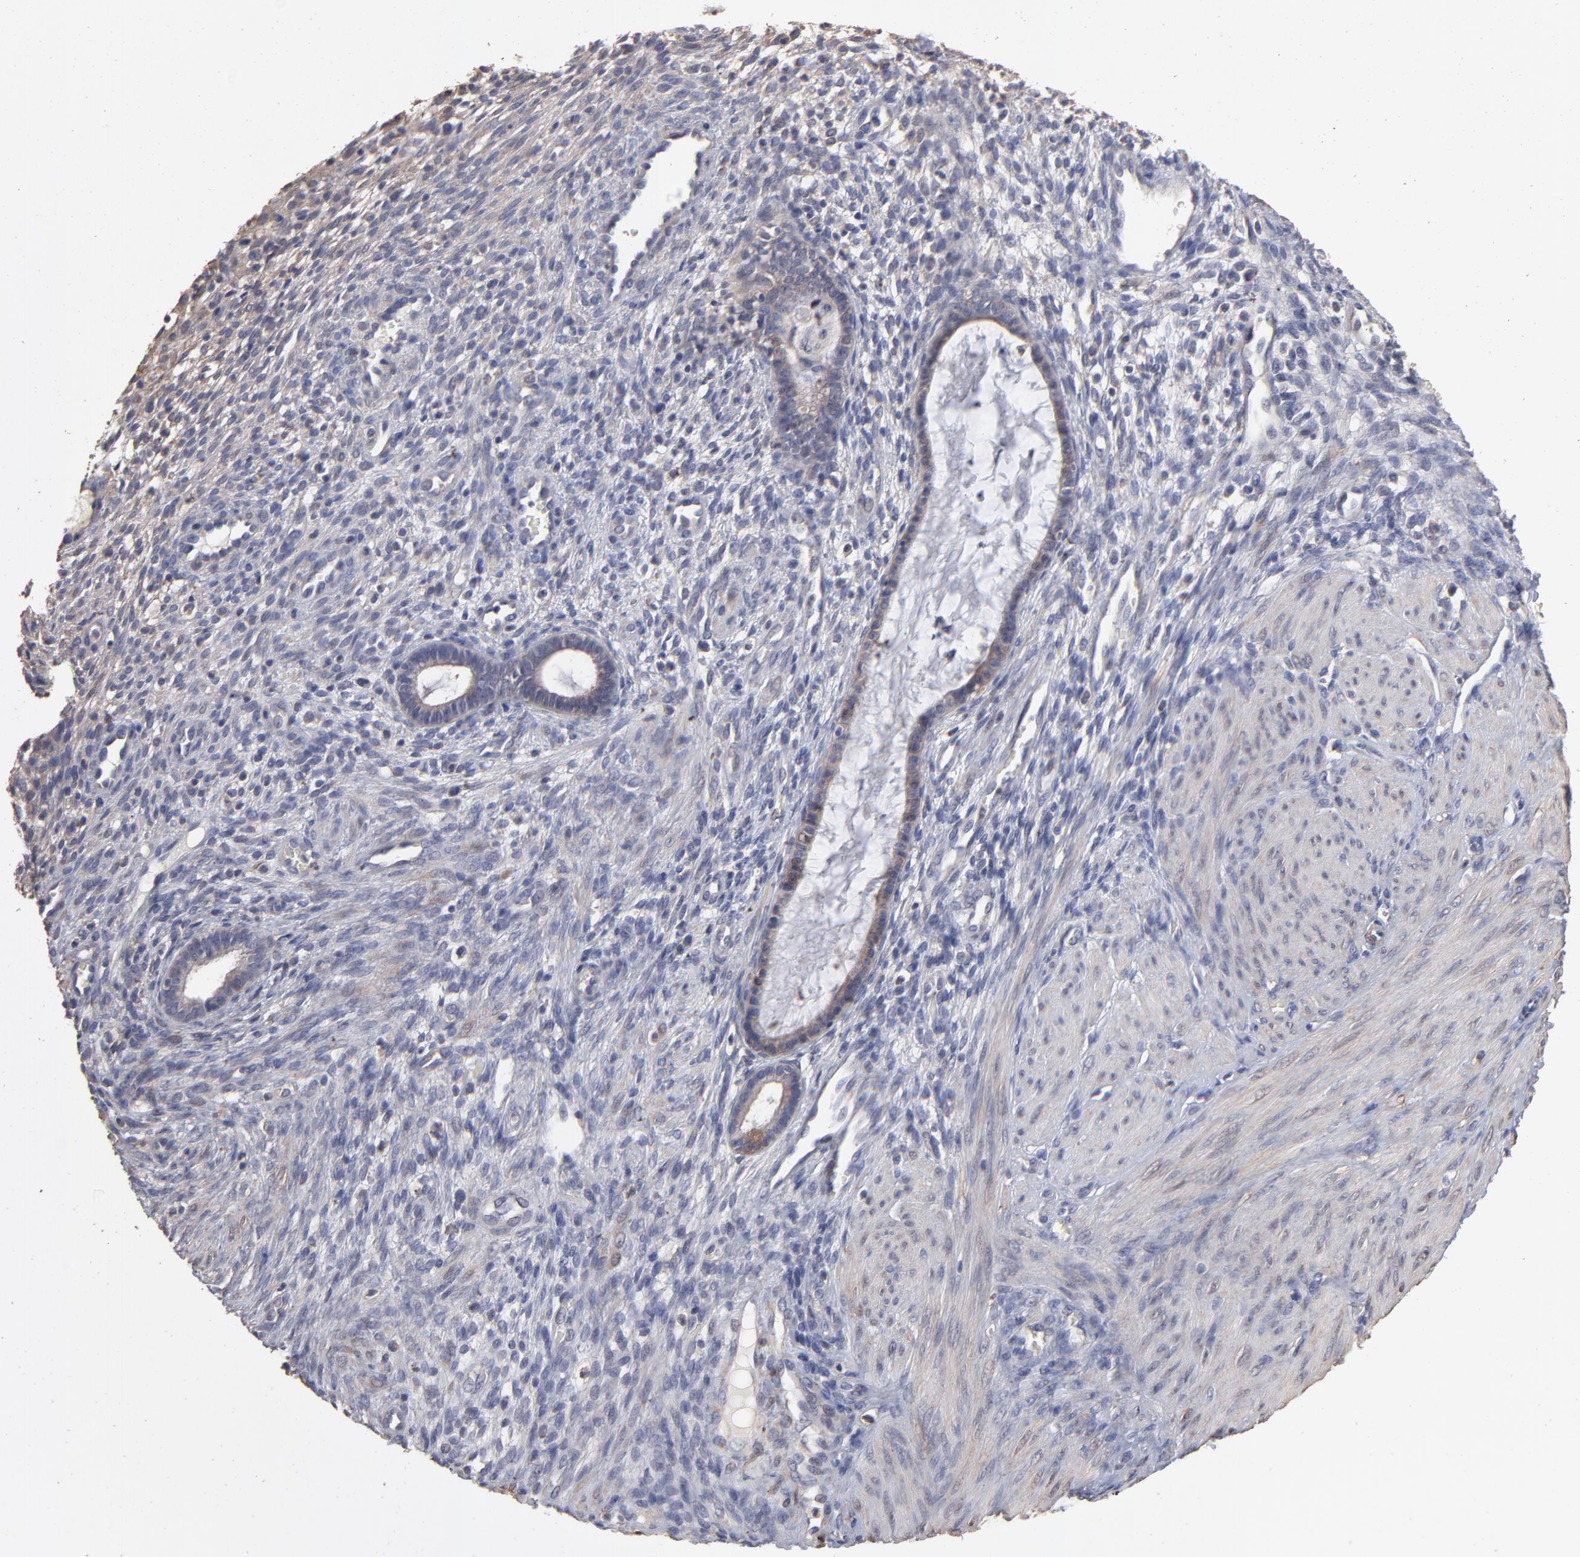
{"staining": {"intensity": "negative", "quantity": "none", "location": "none"}, "tissue": "endometrium", "cell_type": "Cells in endometrial stroma", "image_type": "normal", "snomed": [{"axis": "morphology", "description": "Normal tissue, NOS"}, {"axis": "topography", "description": "Endometrium"}], "caption": "Immunohistochemical staining of benign human endometrium reveals no significant staining in cells in endometrial stroma.", "gene": "TANGO2", "patient": {"sex": "female", "age": 72}}